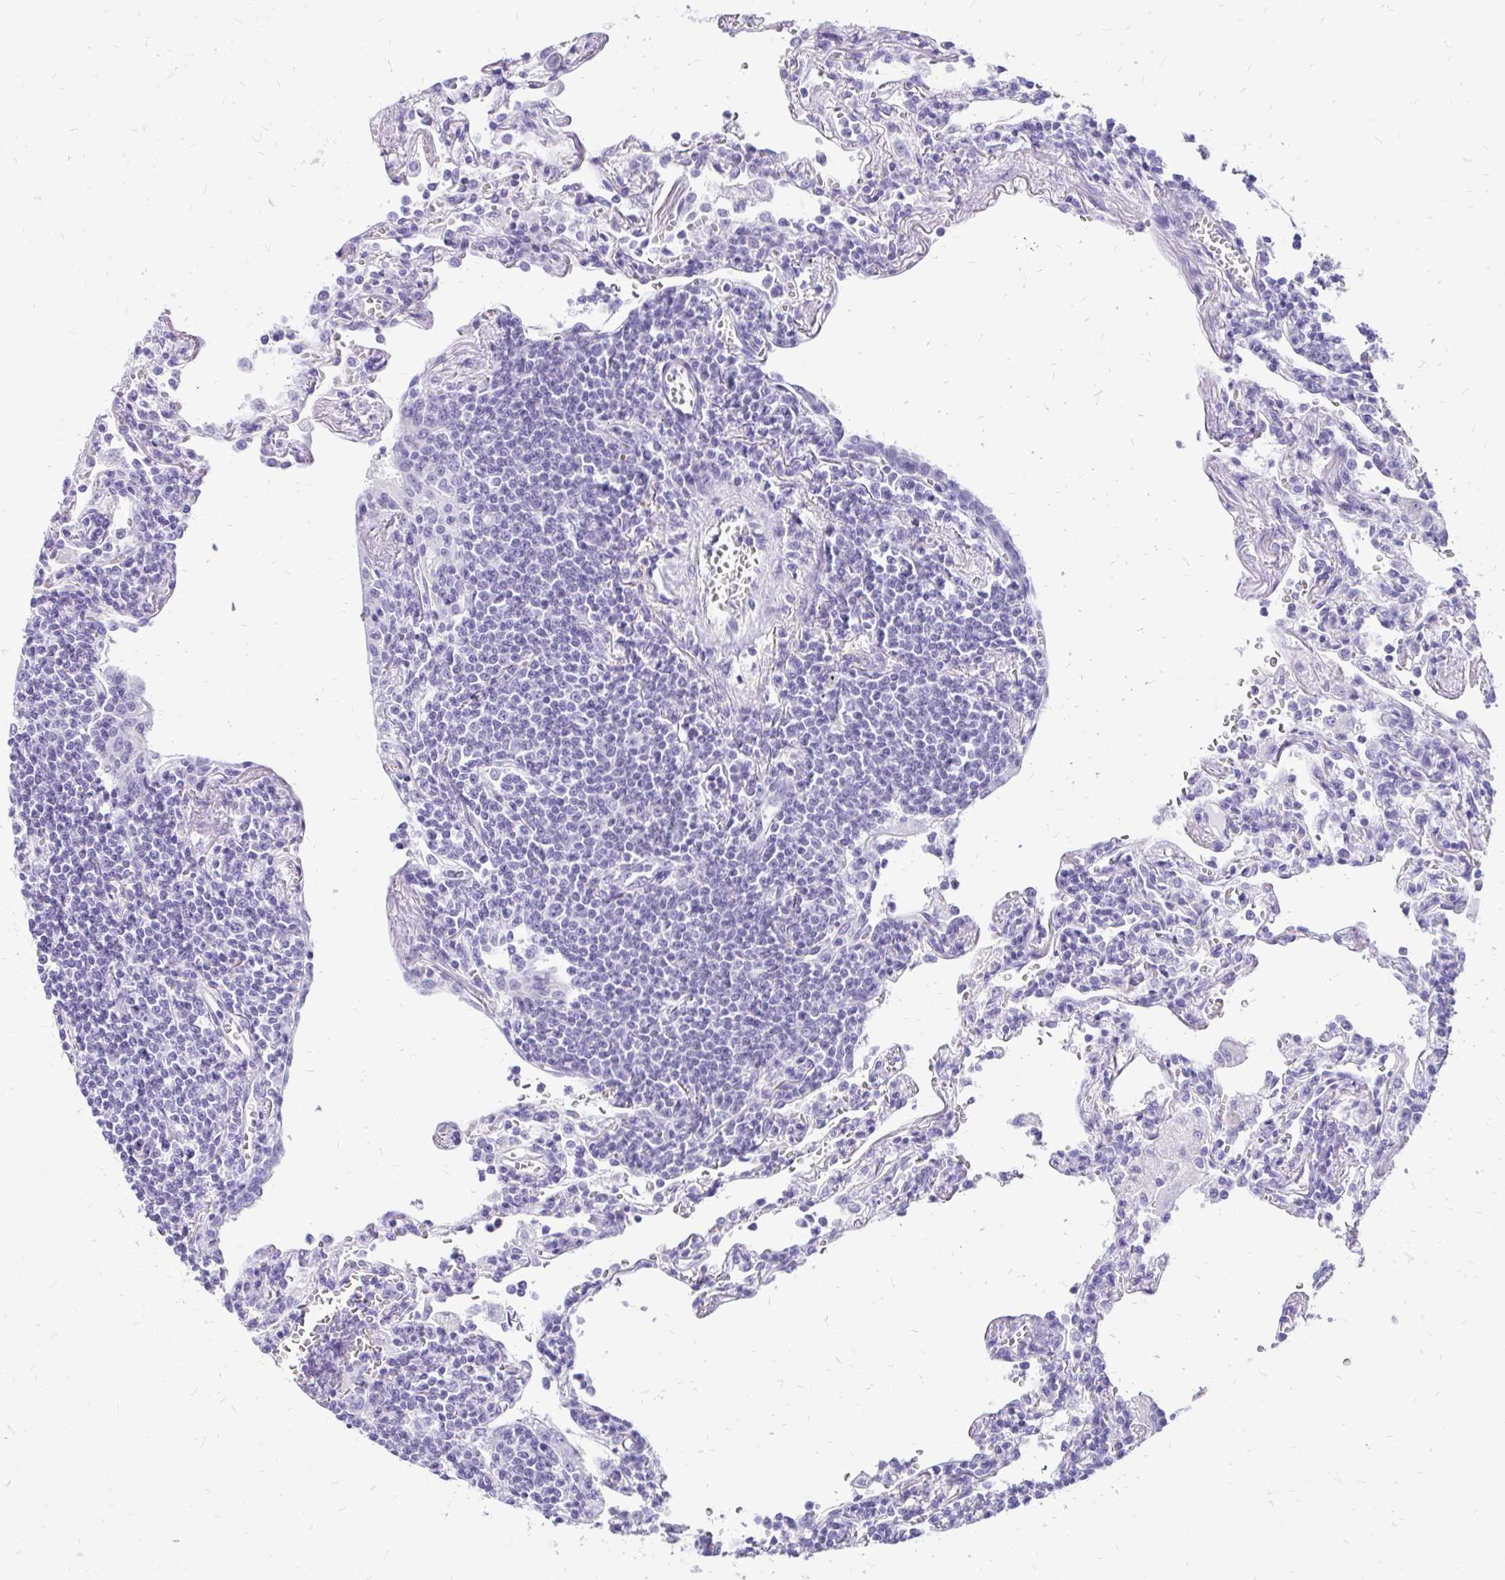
{"staining": {"intensity": "negative", "quantity": "none", "location": "none"}, "tissue": "lymphoma", "cell_type": "Tumor cells", "image_type": "cancer", "snomed": [{"axis": "morphology", "description": "Malignant lymphoma, non-Hodgkin's type, Low grade"}, {"axis": "topography", "description": "Lung"}], "caption": "High power microscopy image of an immunohistochemistry (IHC) histopathology image of malignant lymphoma, non-Hodgkin's type (low-grade), revealing no significant staining in tumor cells.", "gene": "SLC32A1", "patient": {"sex": "female", "age": 71}}